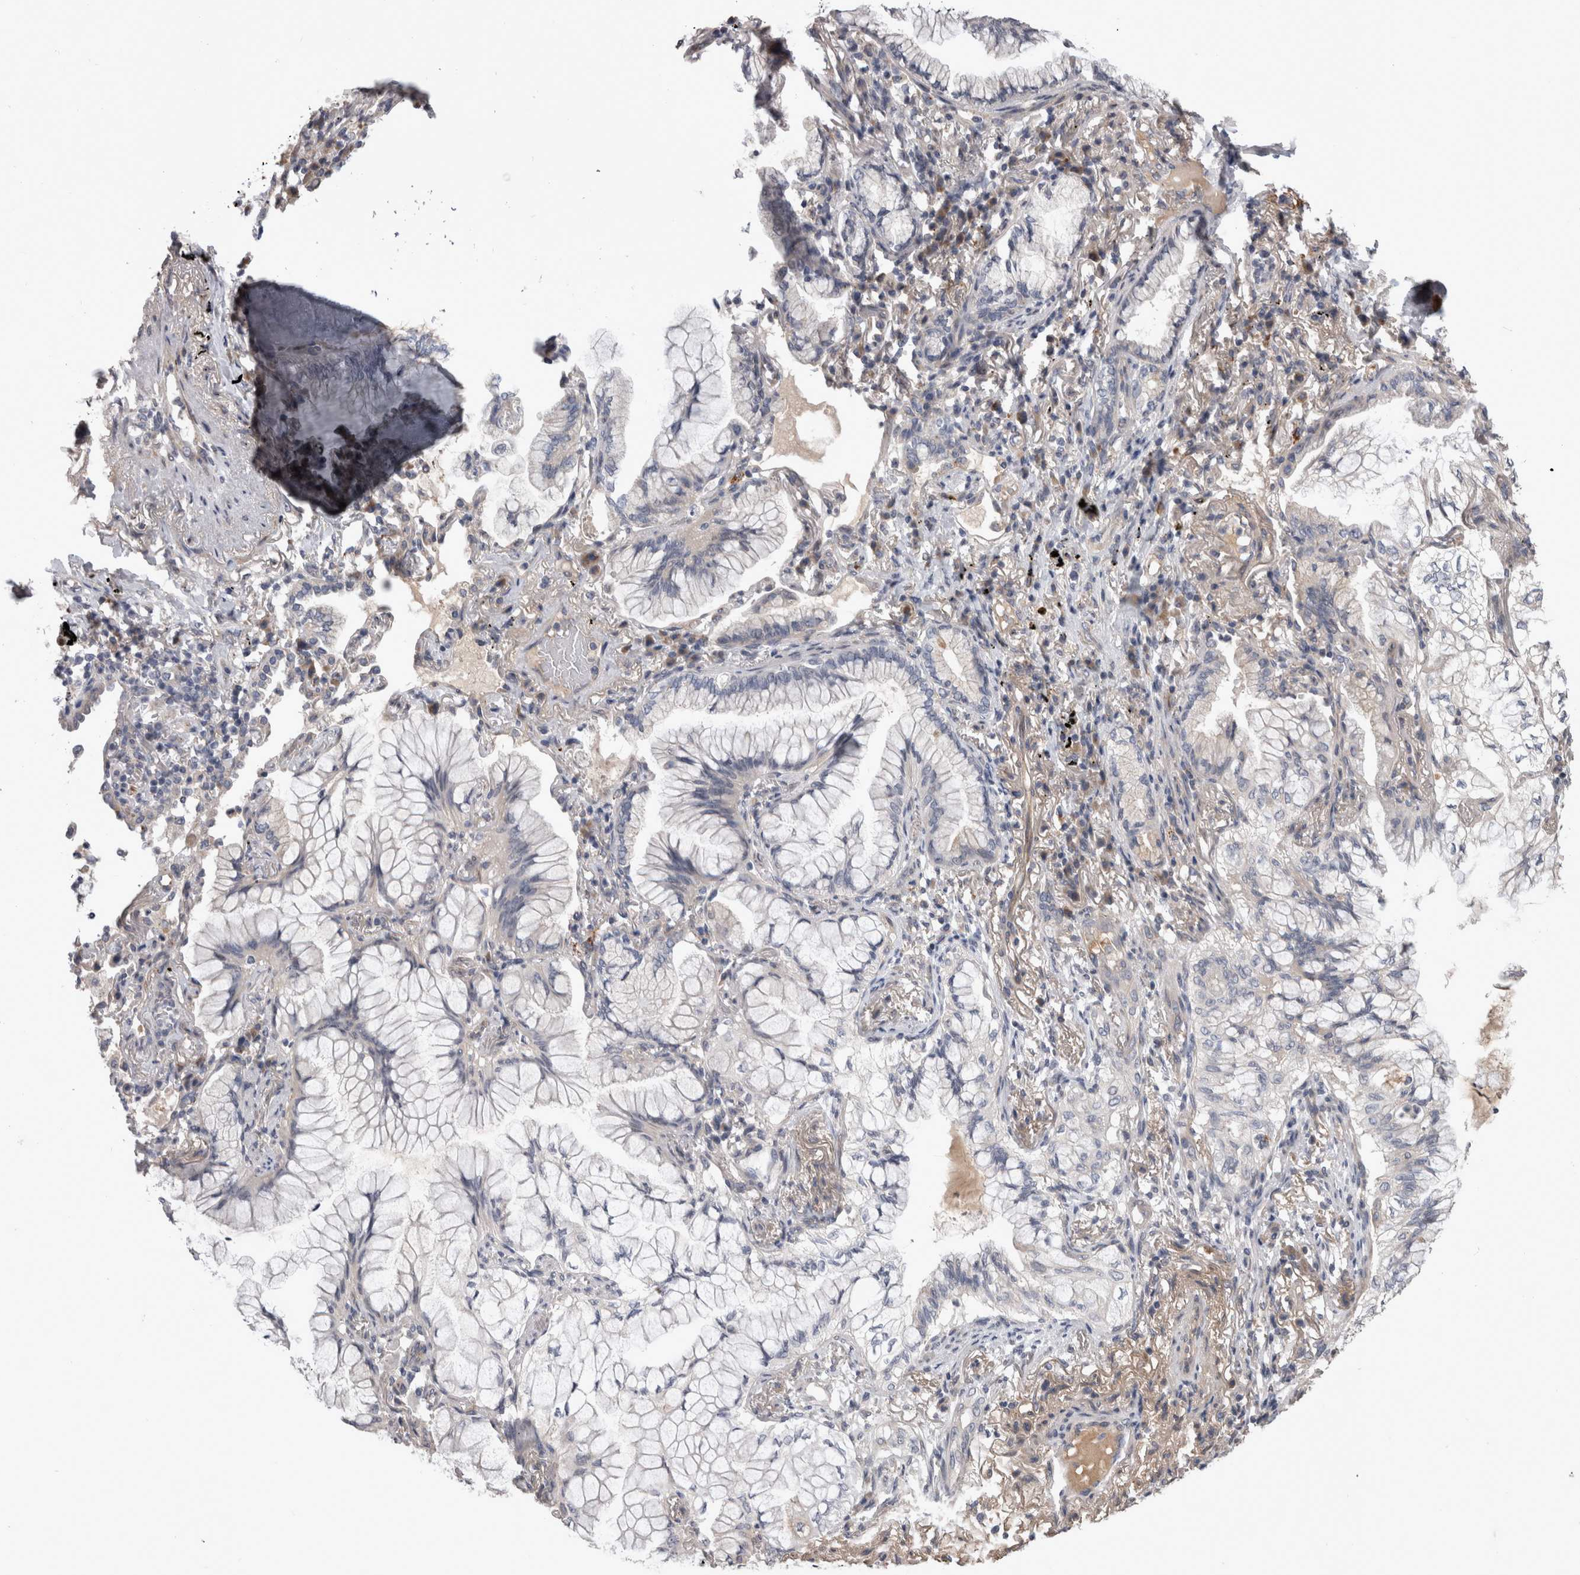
{"staining": {"intensity": "negative", "quantity": "none", "location": "none"}, "tissue": "lung cancer", "cell_type": "Tumor cells", "image_type": "cancer", "snomed": [{"axis": "morphology", "description": "Adenocarcinoma, NOS"}, {"axis": "topography", "description": "Lung"}], "caption": "Immunohistochemical staining of human lung cancer demonstrates no significant positivity in tumor cells.", "gene": "STC1", "patient": {"sex": "female", "age": 70}}